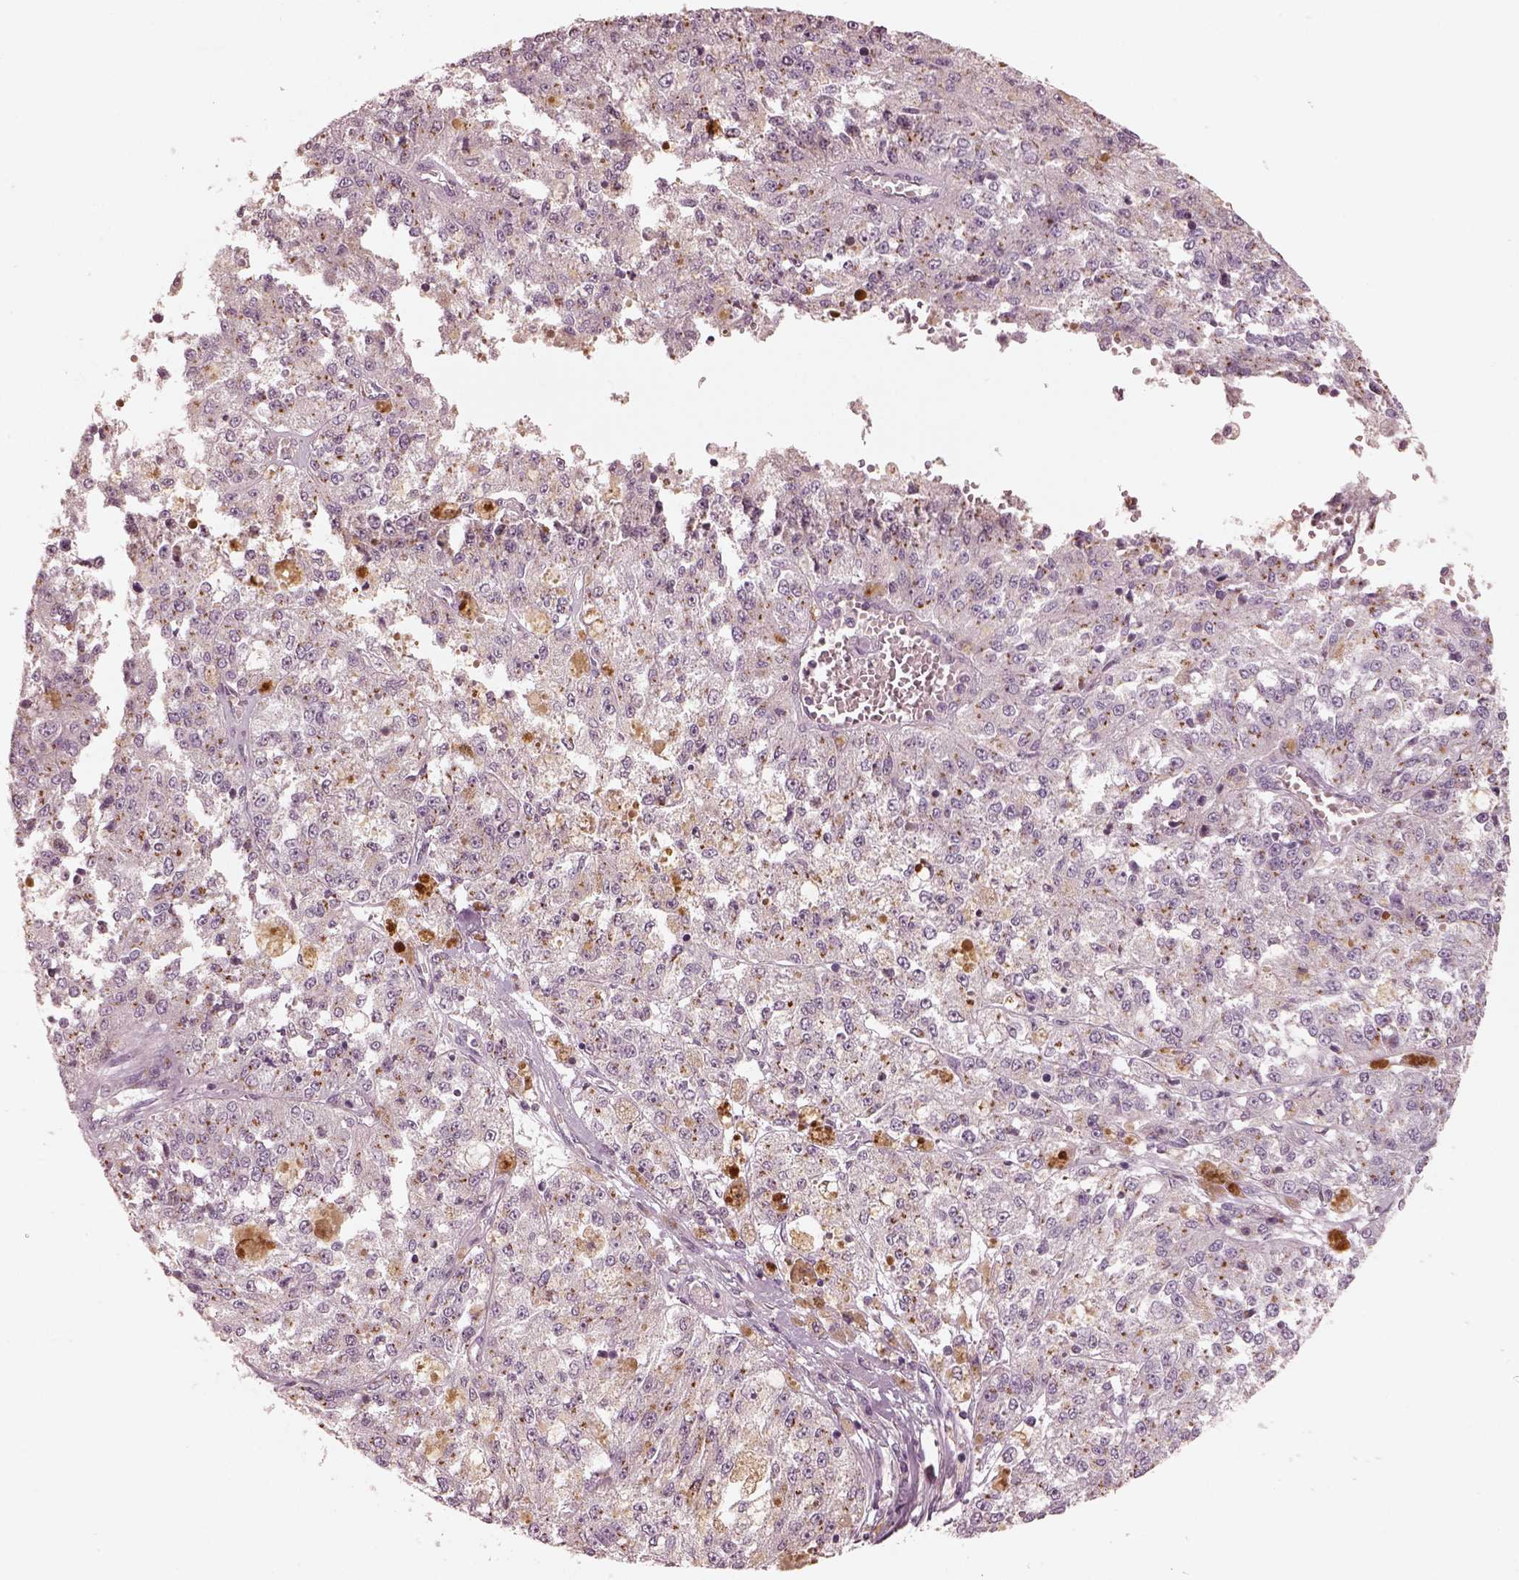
{"staining": {"intensity": "moderate", "quantity": ">75%", "location": "cytoplasmic/membranous"}, "tissue": "melanoma", "cell_type": "Tumor cells", "image_type": "cancer", "snomed": [{"axis": "morphology", "description": "Malignant melanoma, Metastatic site"}, {"axis": "topography", "description": "Lymph node"}], "caption": "Human malignant melanoma (metastatic site) stained with a protein marker displays moderate staining in tumor cells.", "gene": "SDCBP2", "patient": {"sex": "female", "age": 64}}